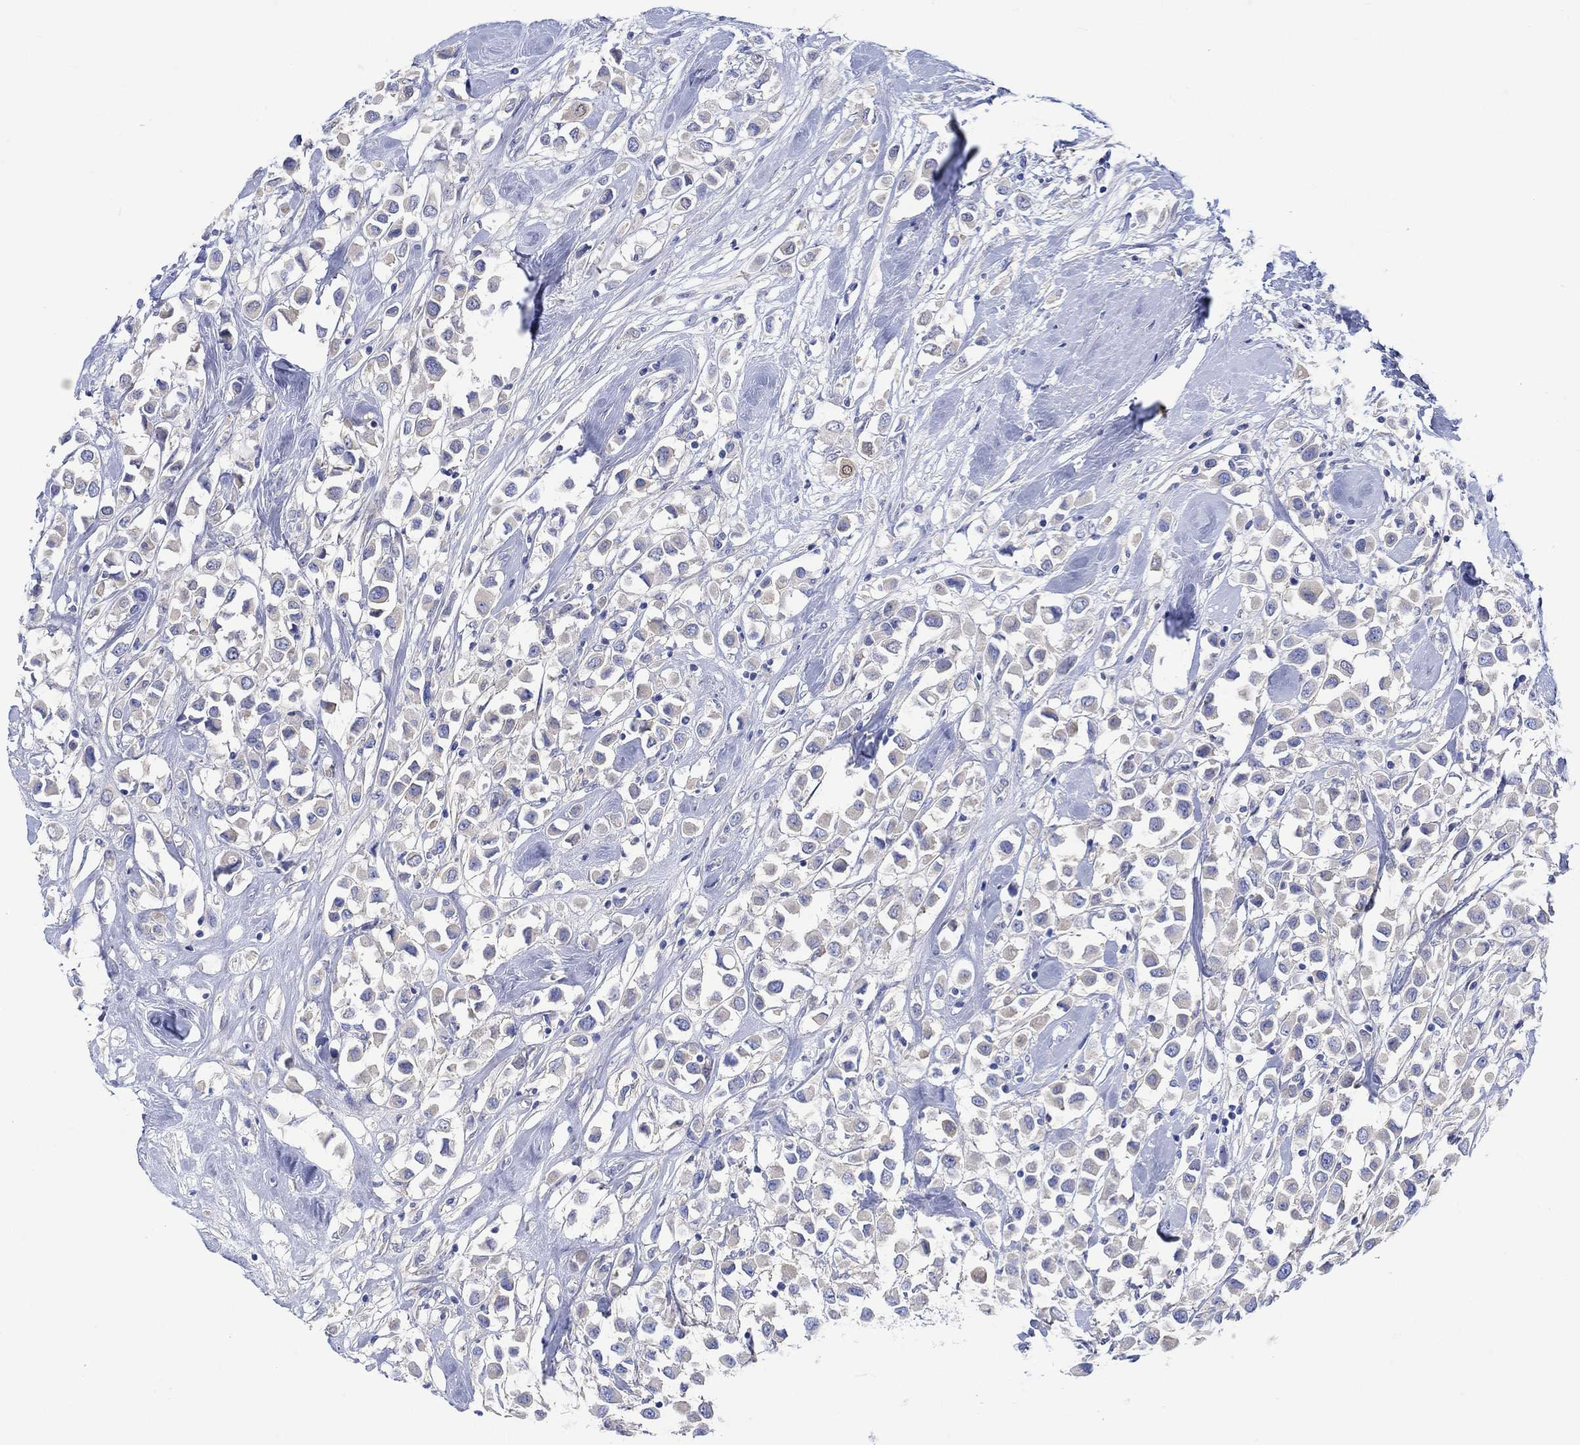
{"staining": {"intensity": "negative", "quantity": "none", "location": "none"}, "tissue": "breast cancer", "cell_type": "Tumor cells", "image_type": "cancer", "snomed": [{"axis": "morphology", "description": "Duct carcinoma"}, {"axis": "topography", "description": "Breast"}], "caption": "This is a micrograph of IHC staining of breast invasive ductal carcinoma, which shows no staining in tumor cells.", "gene": "REEP6", "patient": {"sex": "female", "age": 61}}